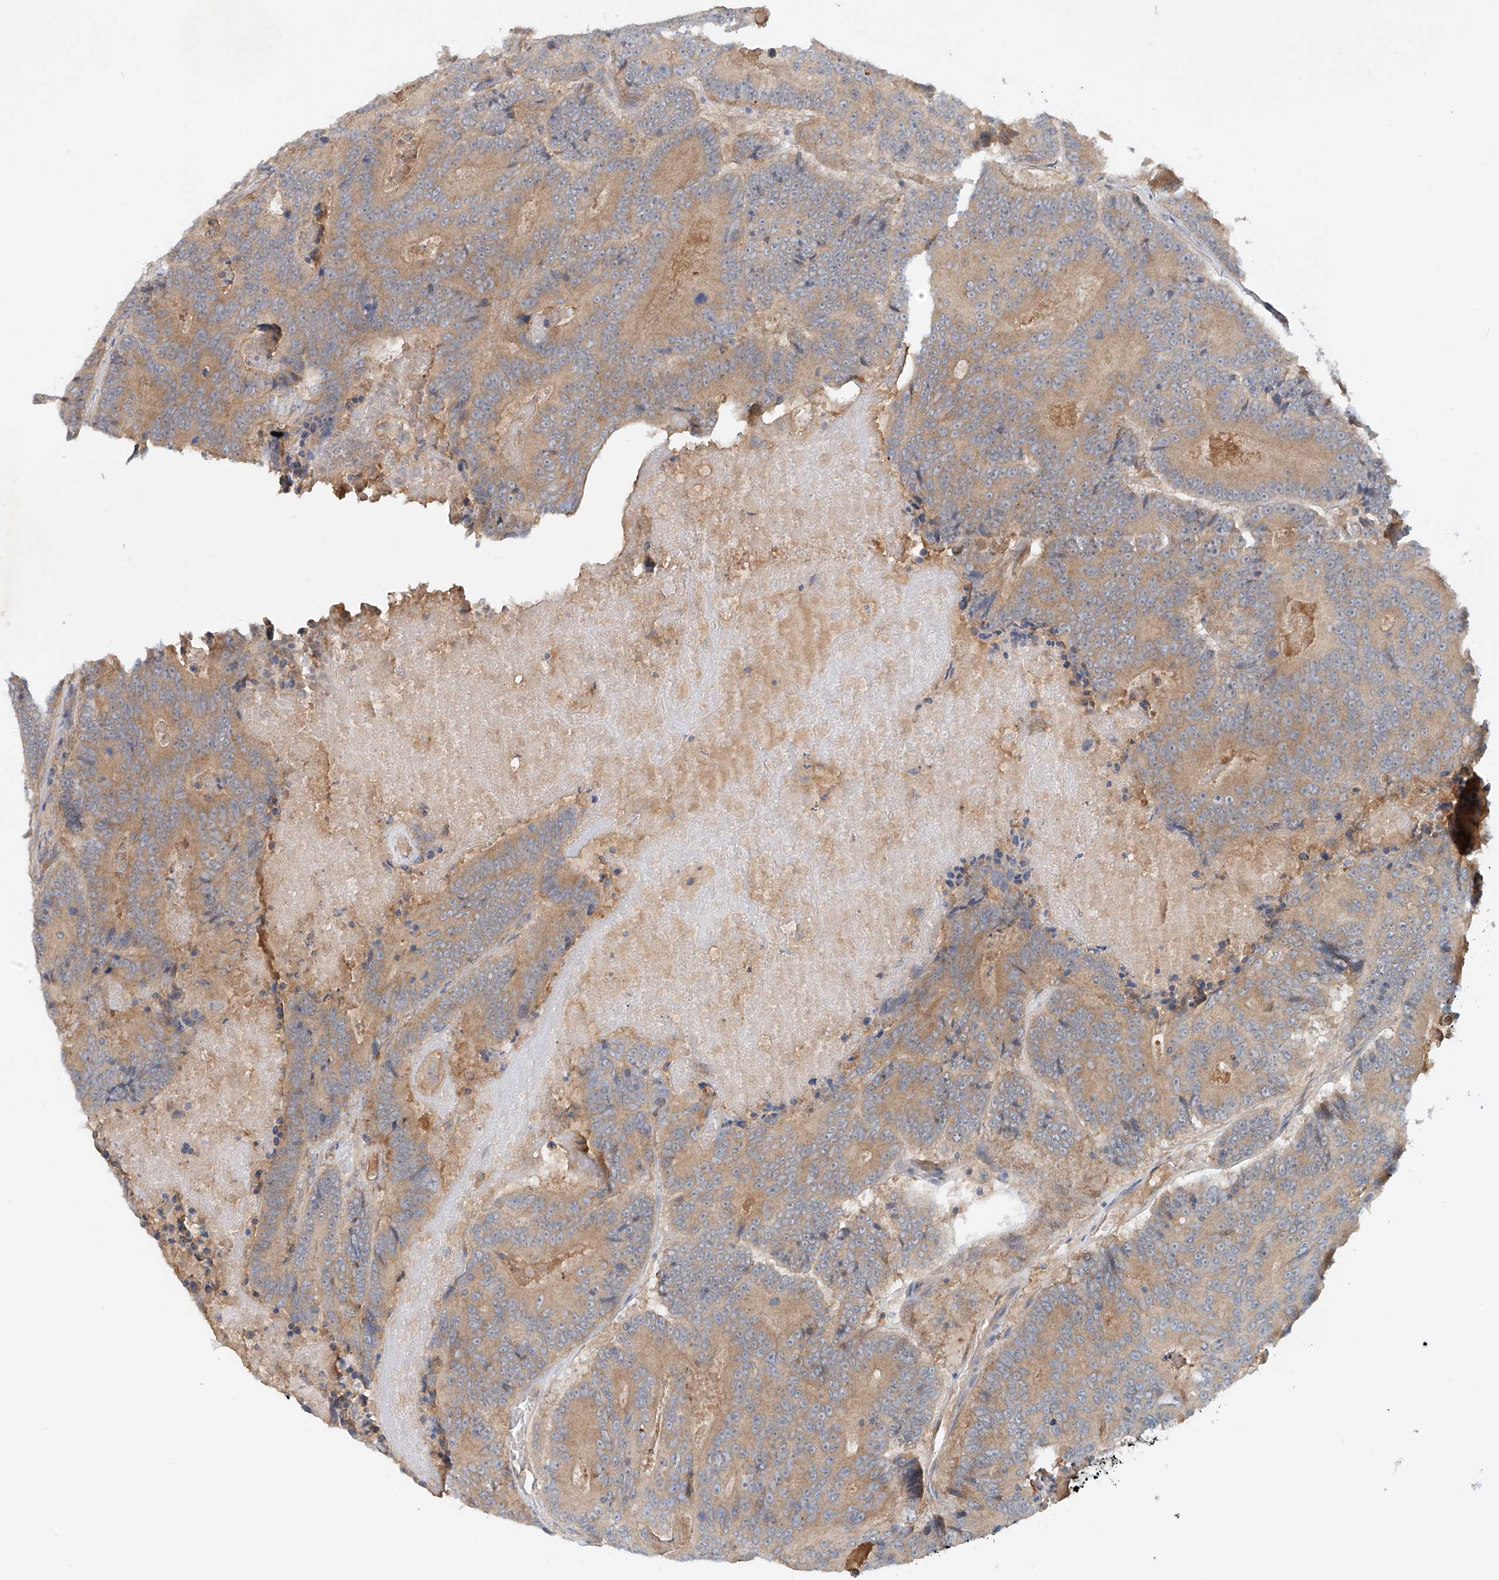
{"staining": {"intensity": "weak", "quantity": ">75%", "location": "cytoplasmic/membranous"}, "tissue": "colorectal cancer", "cell_type": "Tumor cells", "image_type": "cancer", "snomed": [{"axis": "morphology", "description": "Adenocarcinoma, NOS"}, {"axis": "topography", "description": "Colon"}], "caption": "Human colorectal adenocarcinoma stained with a brown dye demonstrates weak cytoplasmic/membranous positive staining in approximately >75% of tumor cells.", "gene": "LYRM9", "patient": {"sex": "male", "age": 83}}